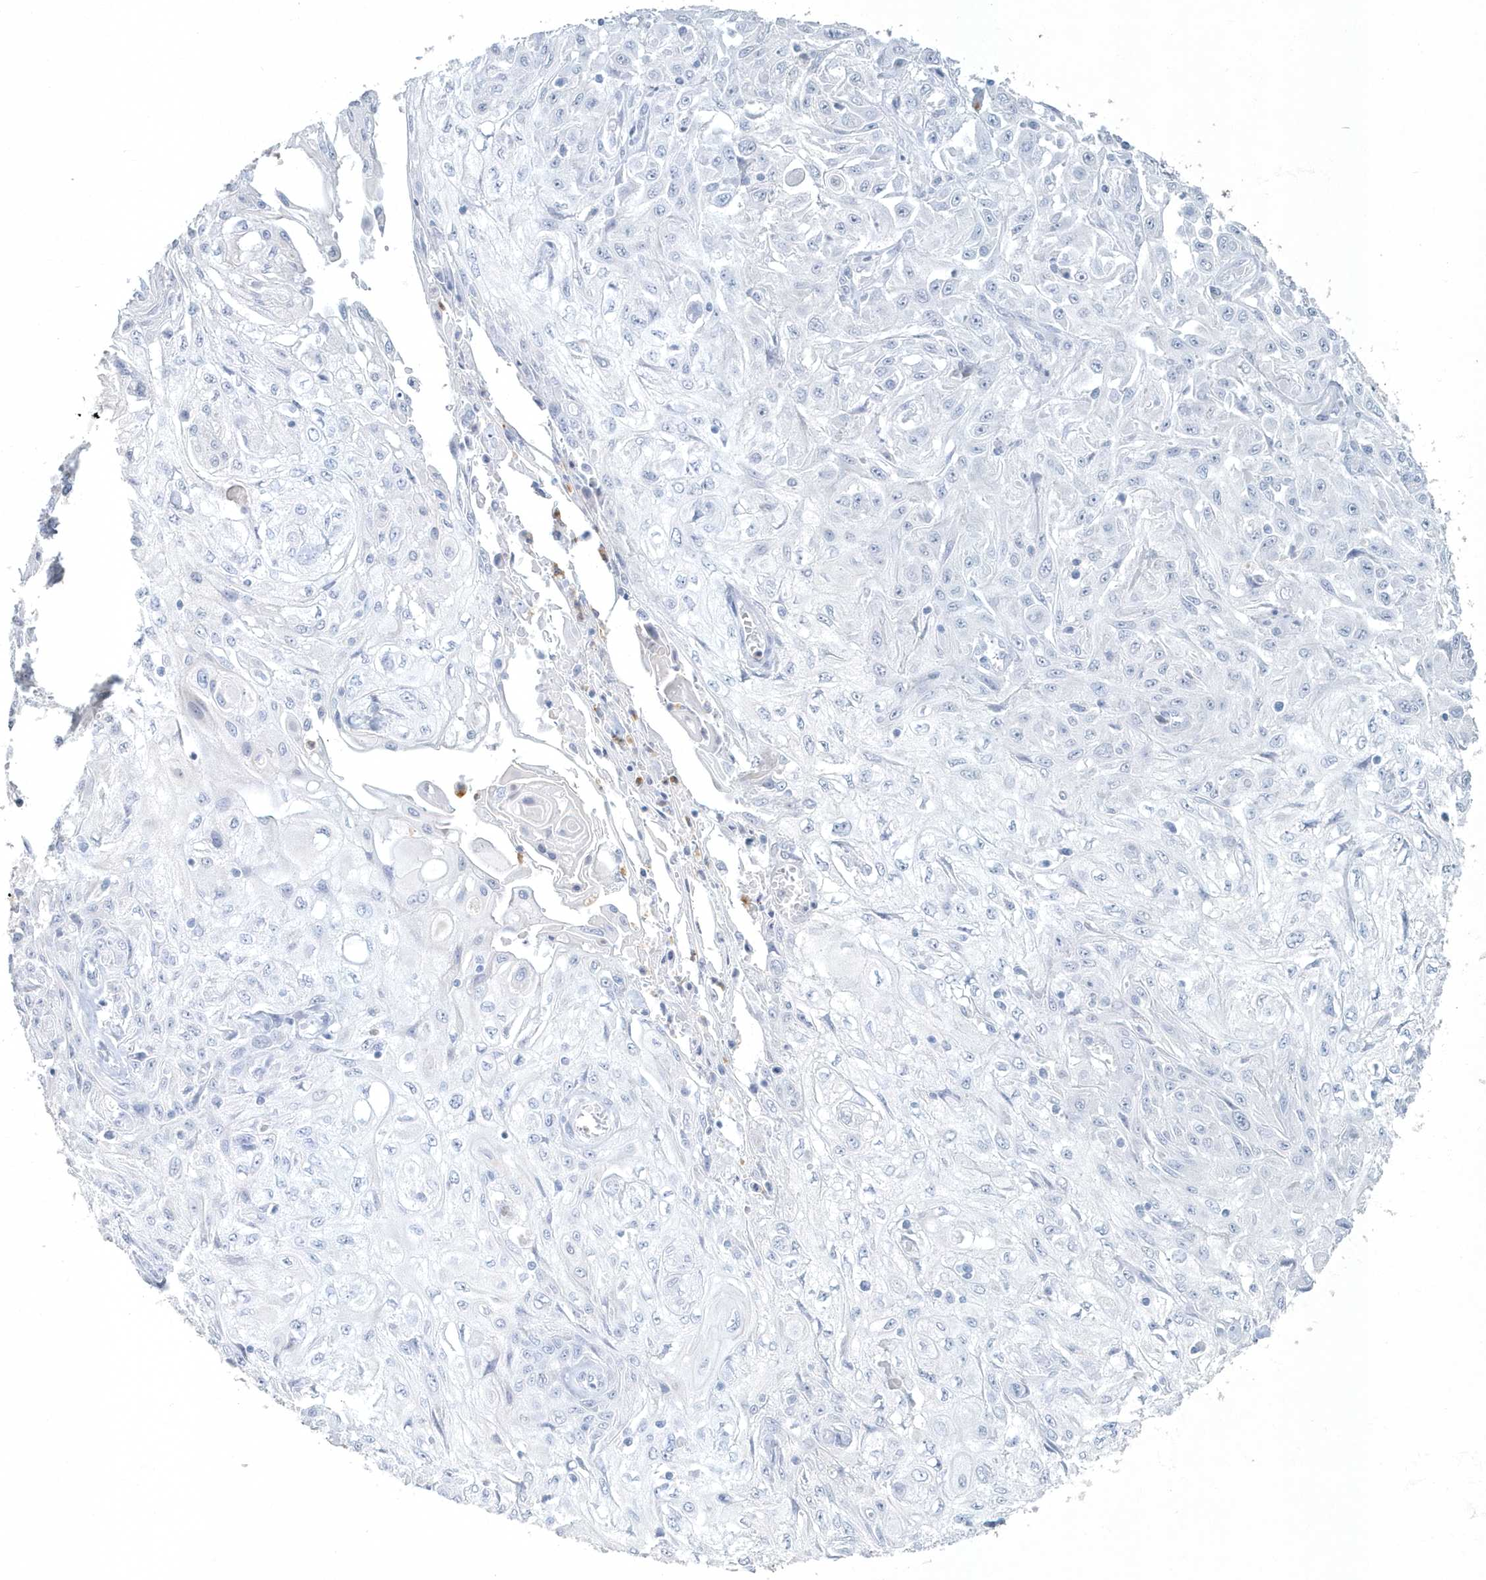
{"staining": {"intensity": "negative", "quantity": "none", "location": "none"}, "tissue": "skin cancer", "cell_type": "Tumor cells", "image_type": "cancer", "snomed": [{"axis": "morphology", "description": "Squamous cell carcinoma, NOS"}, {"axis": "morphology", "description": "Squamous cell carcinoma, metastatic, NOS"}, {"axis": "topography", "description": "Skin"}, {"axis": "topography", "description": "Lymph node"}], "caption": "IHC of skin cancer (metastatic squamous cell carcinoma) shows no expression in tumor cells. (Brightfield microscopy of DAB (3,3'-diaminobenzidine) immunohistochemistry at high magnification).", "gene": "MYOT", "patient": {"sex": "male", "age": 75}}